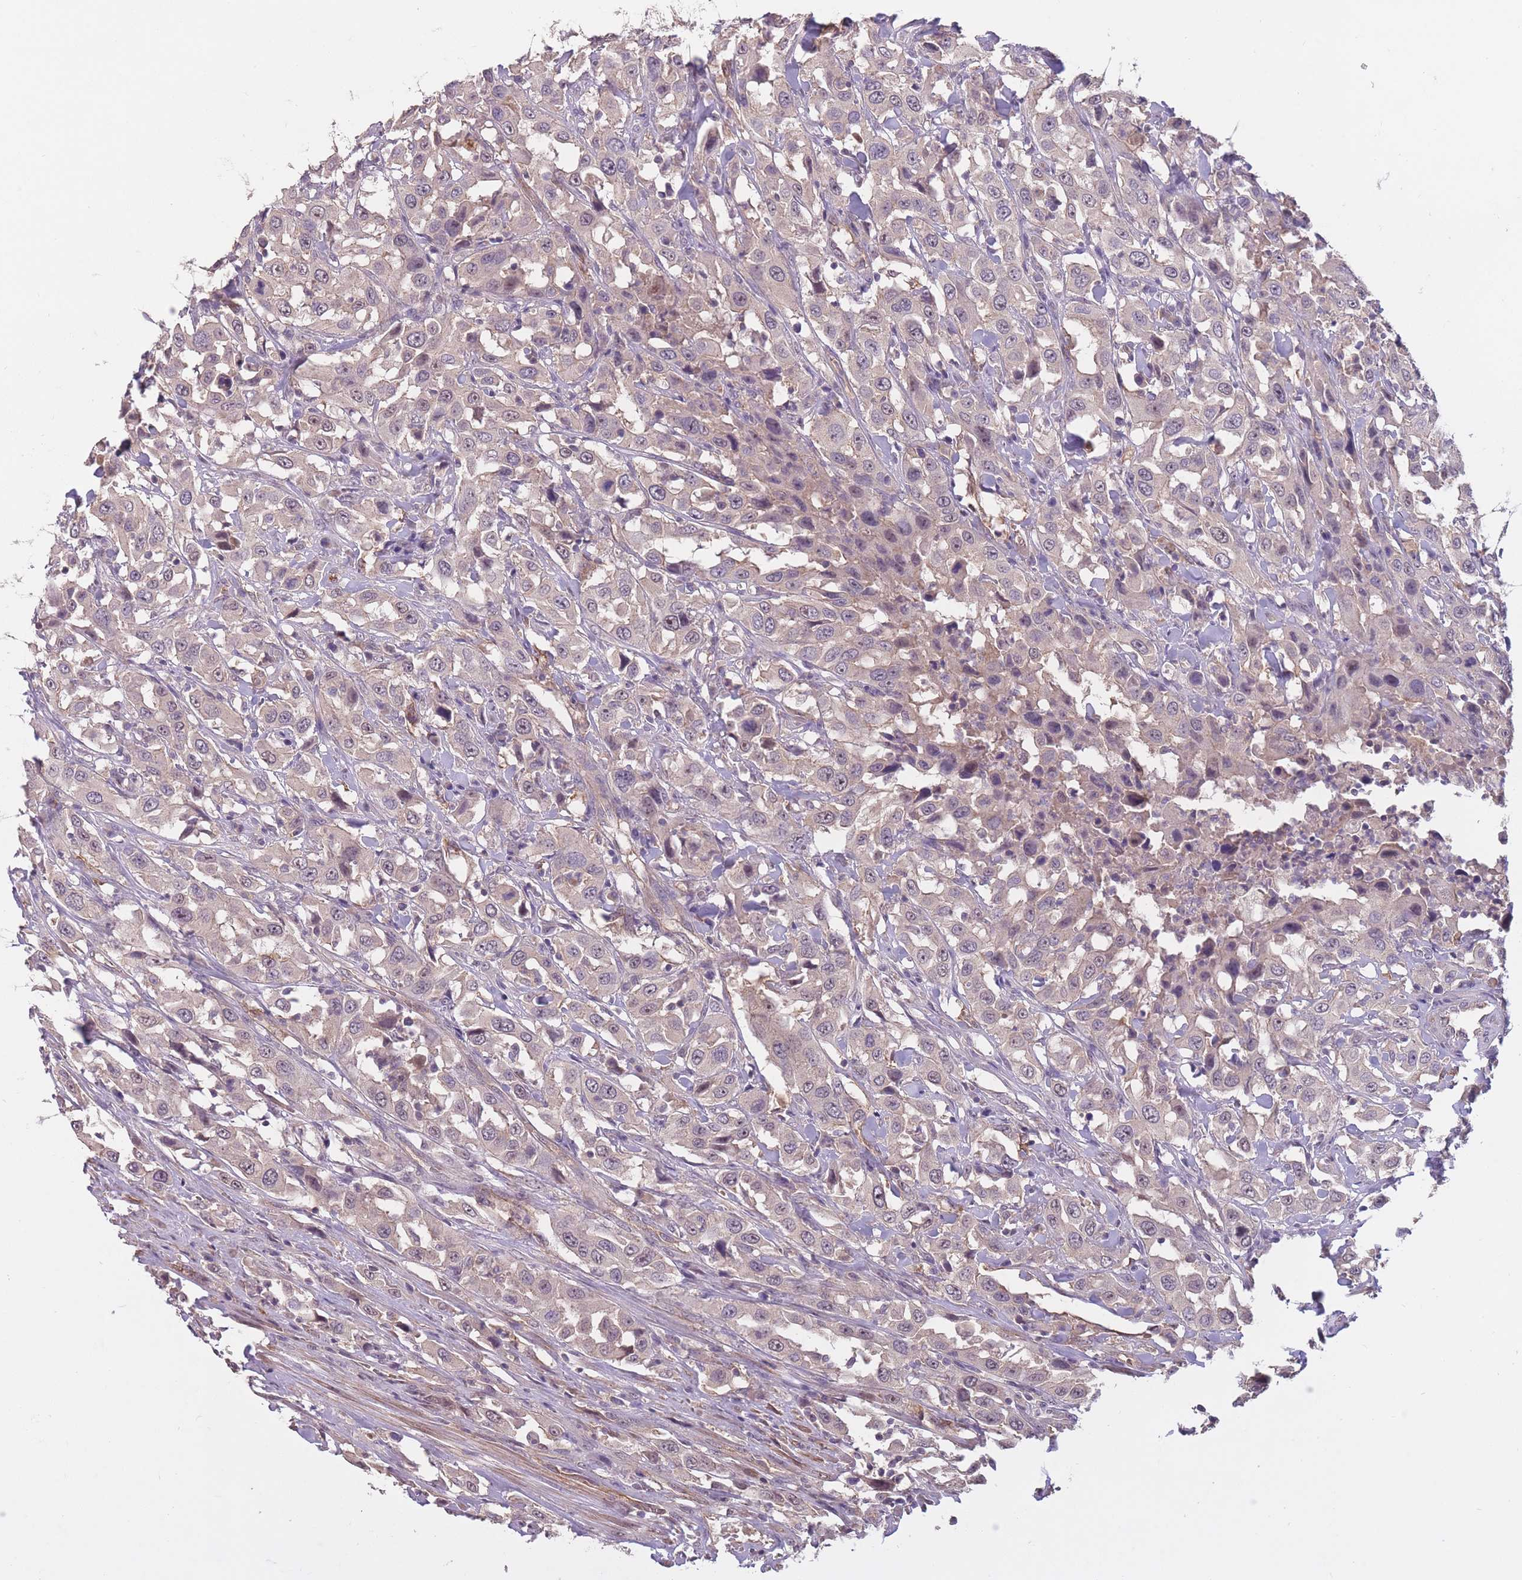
{"staining": {"intensity": "weak", "quantity": ">75%", "location": "cytoplasmic/membranous,nuclear"}, "tissue": "urothelial cancer", "cell_type": "Tumor cells", "image_type": "cancer", "snomed": [{"axis": "morphology", "description": "Urothelial carcinoma, High grade"}, {"axis": "topography", "description": "Urinary bladder"}], "caption": "Urothelial carcinoma (high-grade) stained with IHC shows weak cytoplasmic/membranous and nuclear expression in approximately >75% of tumor cells.", "gene": "KIAA1755", "patient": {"sex": "male", "age": 61}}